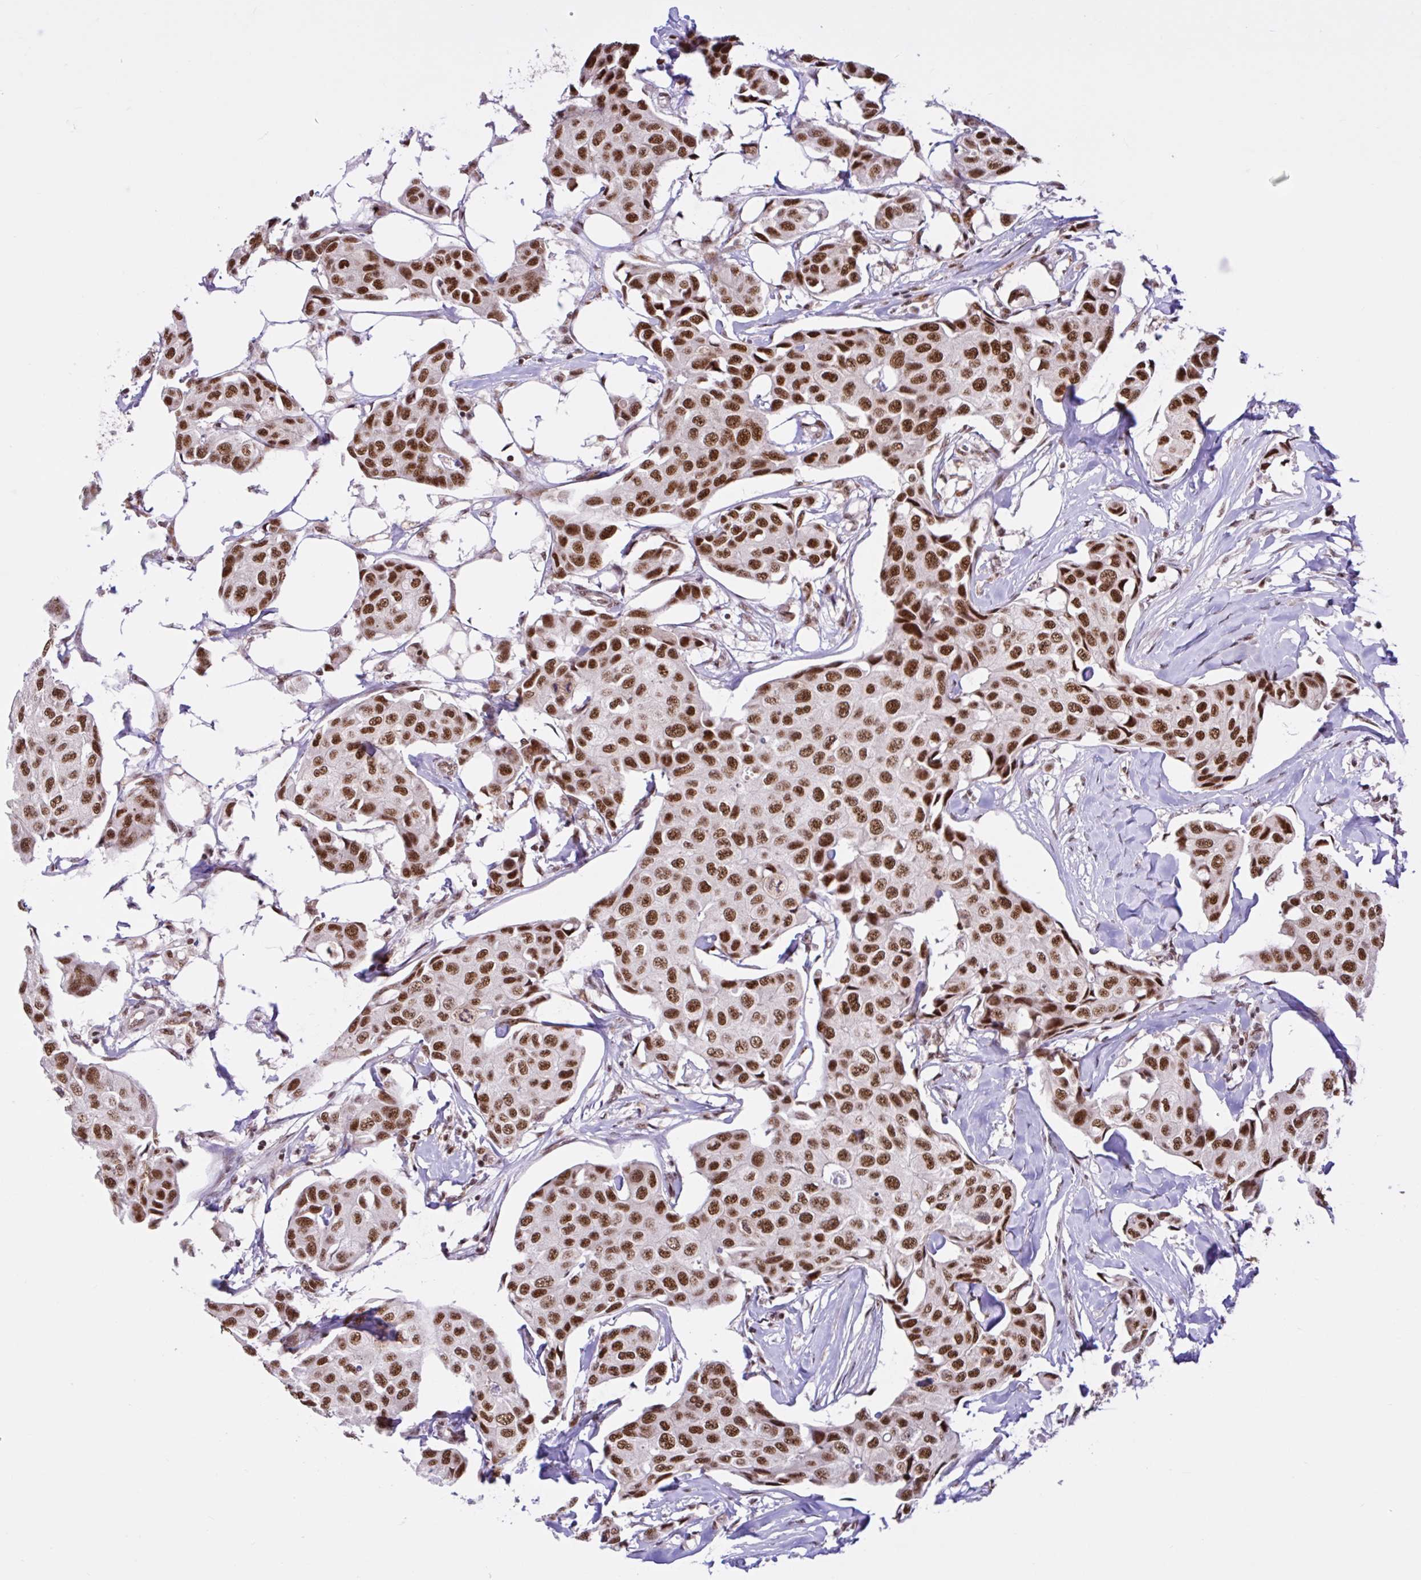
{"staining": {"intensity": "moderate", "quantity": ">75%", "location": "nuclear"}, "tissue": "breast cancer", "cell_type": "Tumor cells", "image_type": "cancer", "snomed": [{"axis": "morphology", "description": "Duct carcinoma"}, {"axis": "topography", "description": "Breast"}, {"axis": "topography", "description": "Lymph node"}], "caption": "There is medium levels of moderate nuclear positivity in tumor cells of breast cancer, as demonstrated by immunohistochemical staining (brown color).", "gene": "CCDC12", "patient": {"sex": "female", "age": 80}}